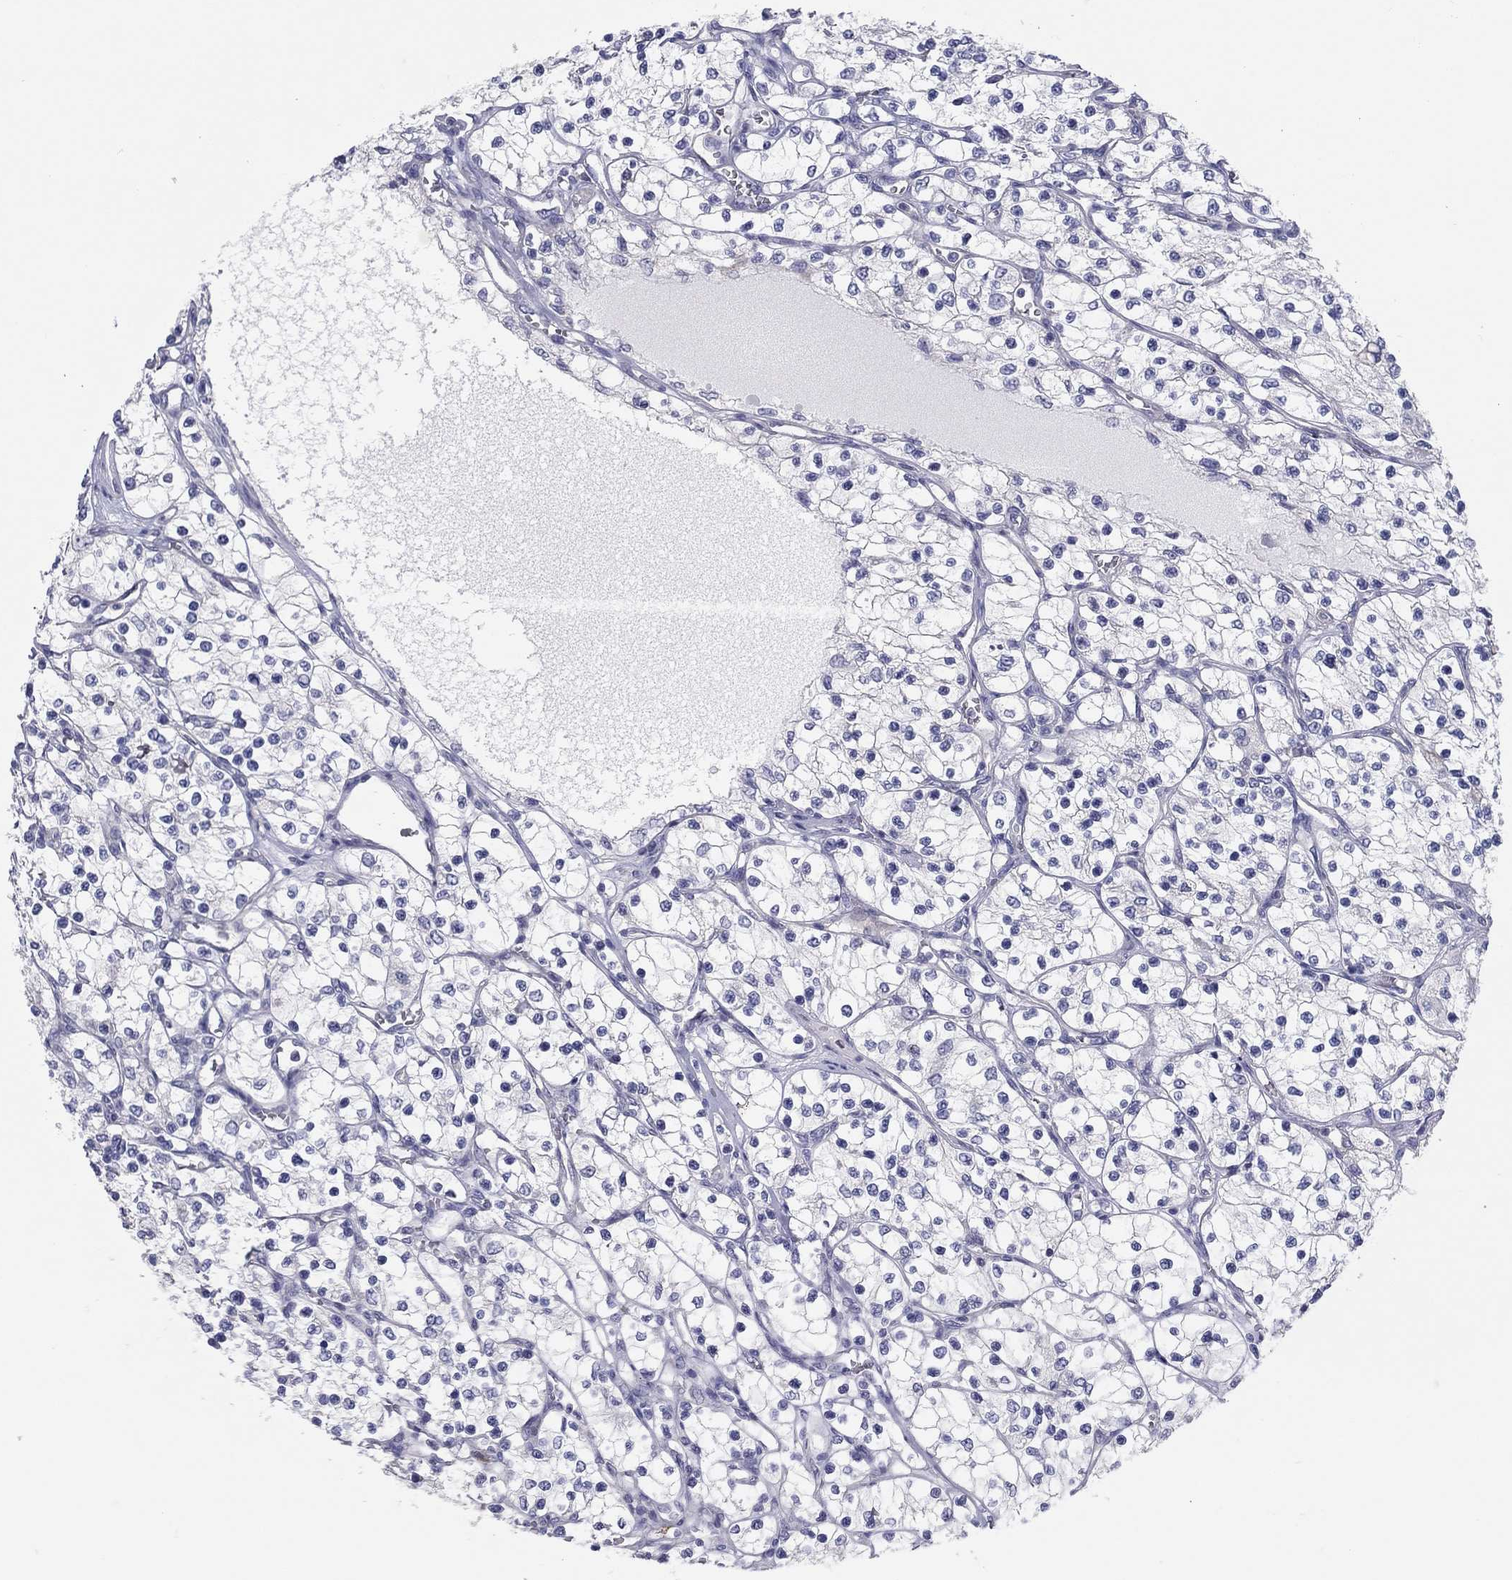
{"staining": {"intensity": "negative", "quantity": "none", "location": "none"}, "tissue": "renal cancer", "cell_type": "Tumor cells", "image_type": "cancer", "snomed": [{"axis": "morphology", "description": "Adenocarcinoma, NOS"}, {"axis": "topography", "description": "Kidney"}], "caption": "A micrograph of adenocarcinoma (renal) stained for a protein reveals no brown staining in tumor cells.", "gene": "GRK7", "patient": {"sex": "female", "age": 69}}